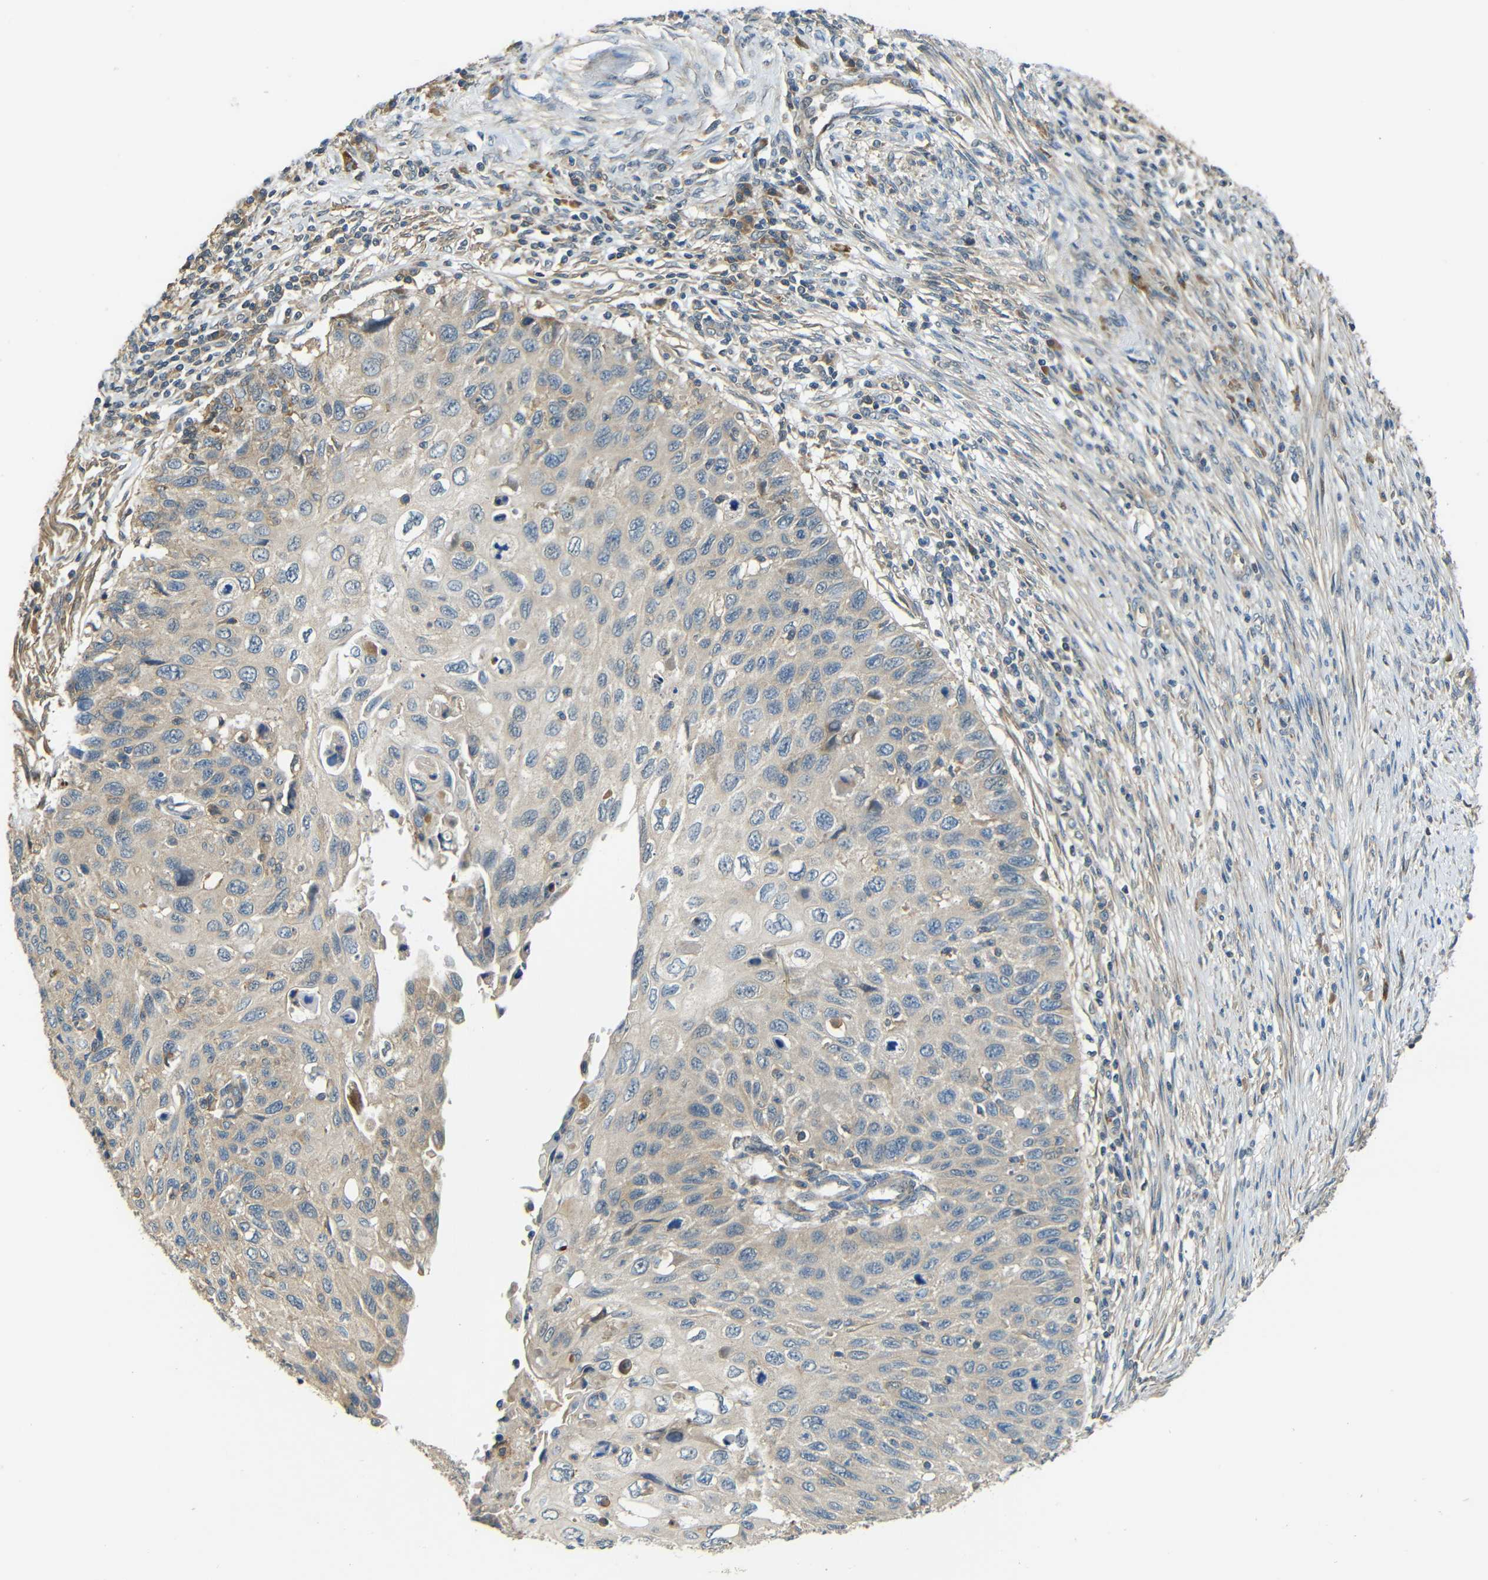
{"staining": {"intensity": "weak", "quantity": "<25%", "location": "cytoplasmic/membranous"}, "tissue": "cervical cancer", "cell_type": "Tumor cells", "image_type": "cancer", "snomed": [{"axis": "morphology", "description": "Squamous cell carcinoma, NOS"}, {"axis": "topography", "description": "Cervix"}], "caption": "An image of human cervical cancer is negative for staining in tumor cells. Nuclei are stained in blue.", "gene": "FNDC3A", "patient": {"sex": "female", "age": 70}}